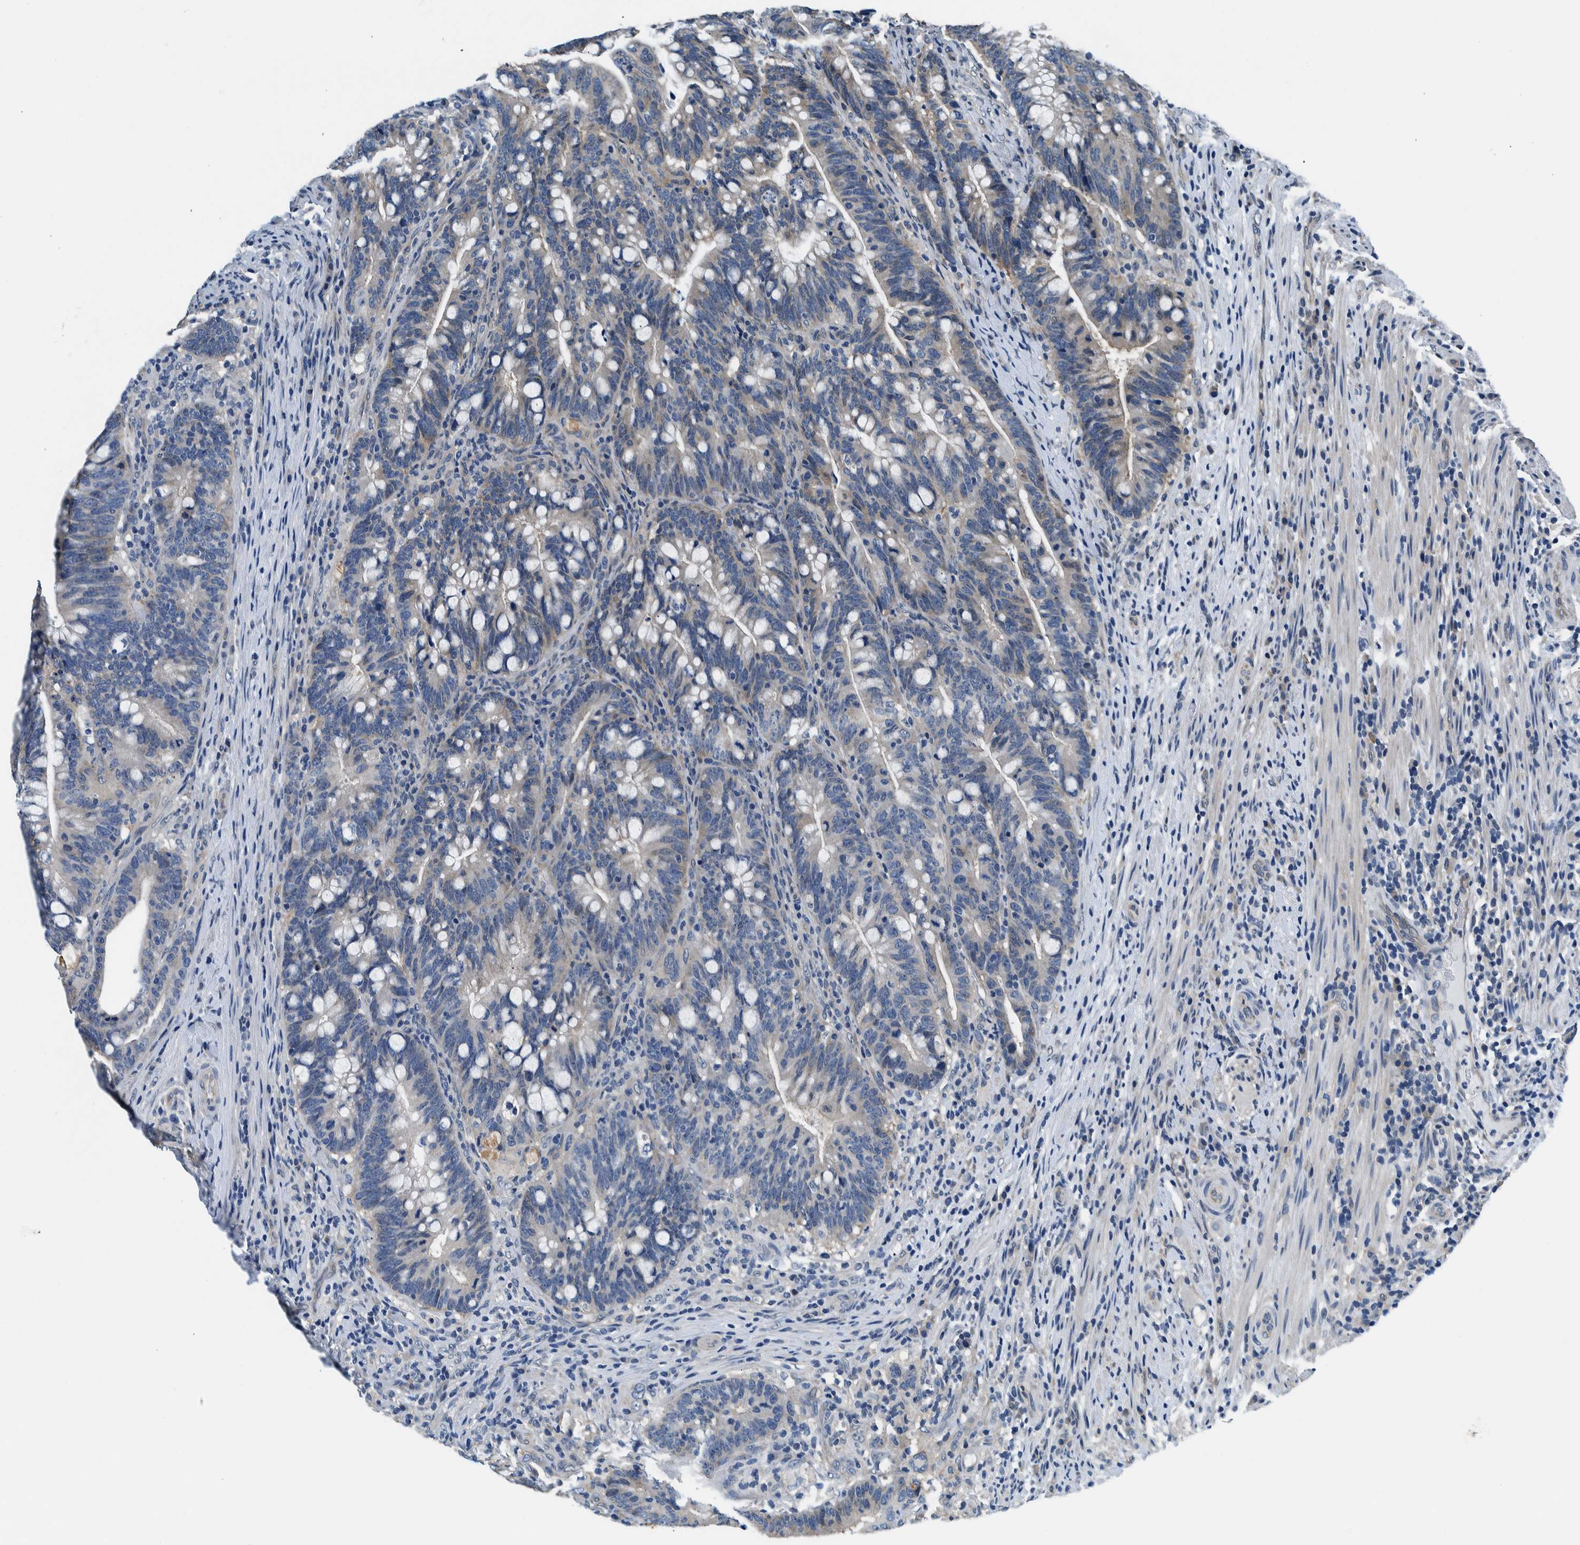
{"staining": {"intensity": "negative", "quantity": "none", "location": "none"}, "tissue": "colorectal cancer", "cell_type": "Tumor cells", "image_type": "cancer", "snomed": [{"axis": "morphology", "description": "Adenocarcinoma, NOS"}, {"axis": "topography", "description": "Colon"}], "caption": "The photomicrograph reveals no staining of tumor cells in colorectal adenocarcinoma.", "gene": "NIBAN2", "patient": {"sex": "female", "age": 66}}